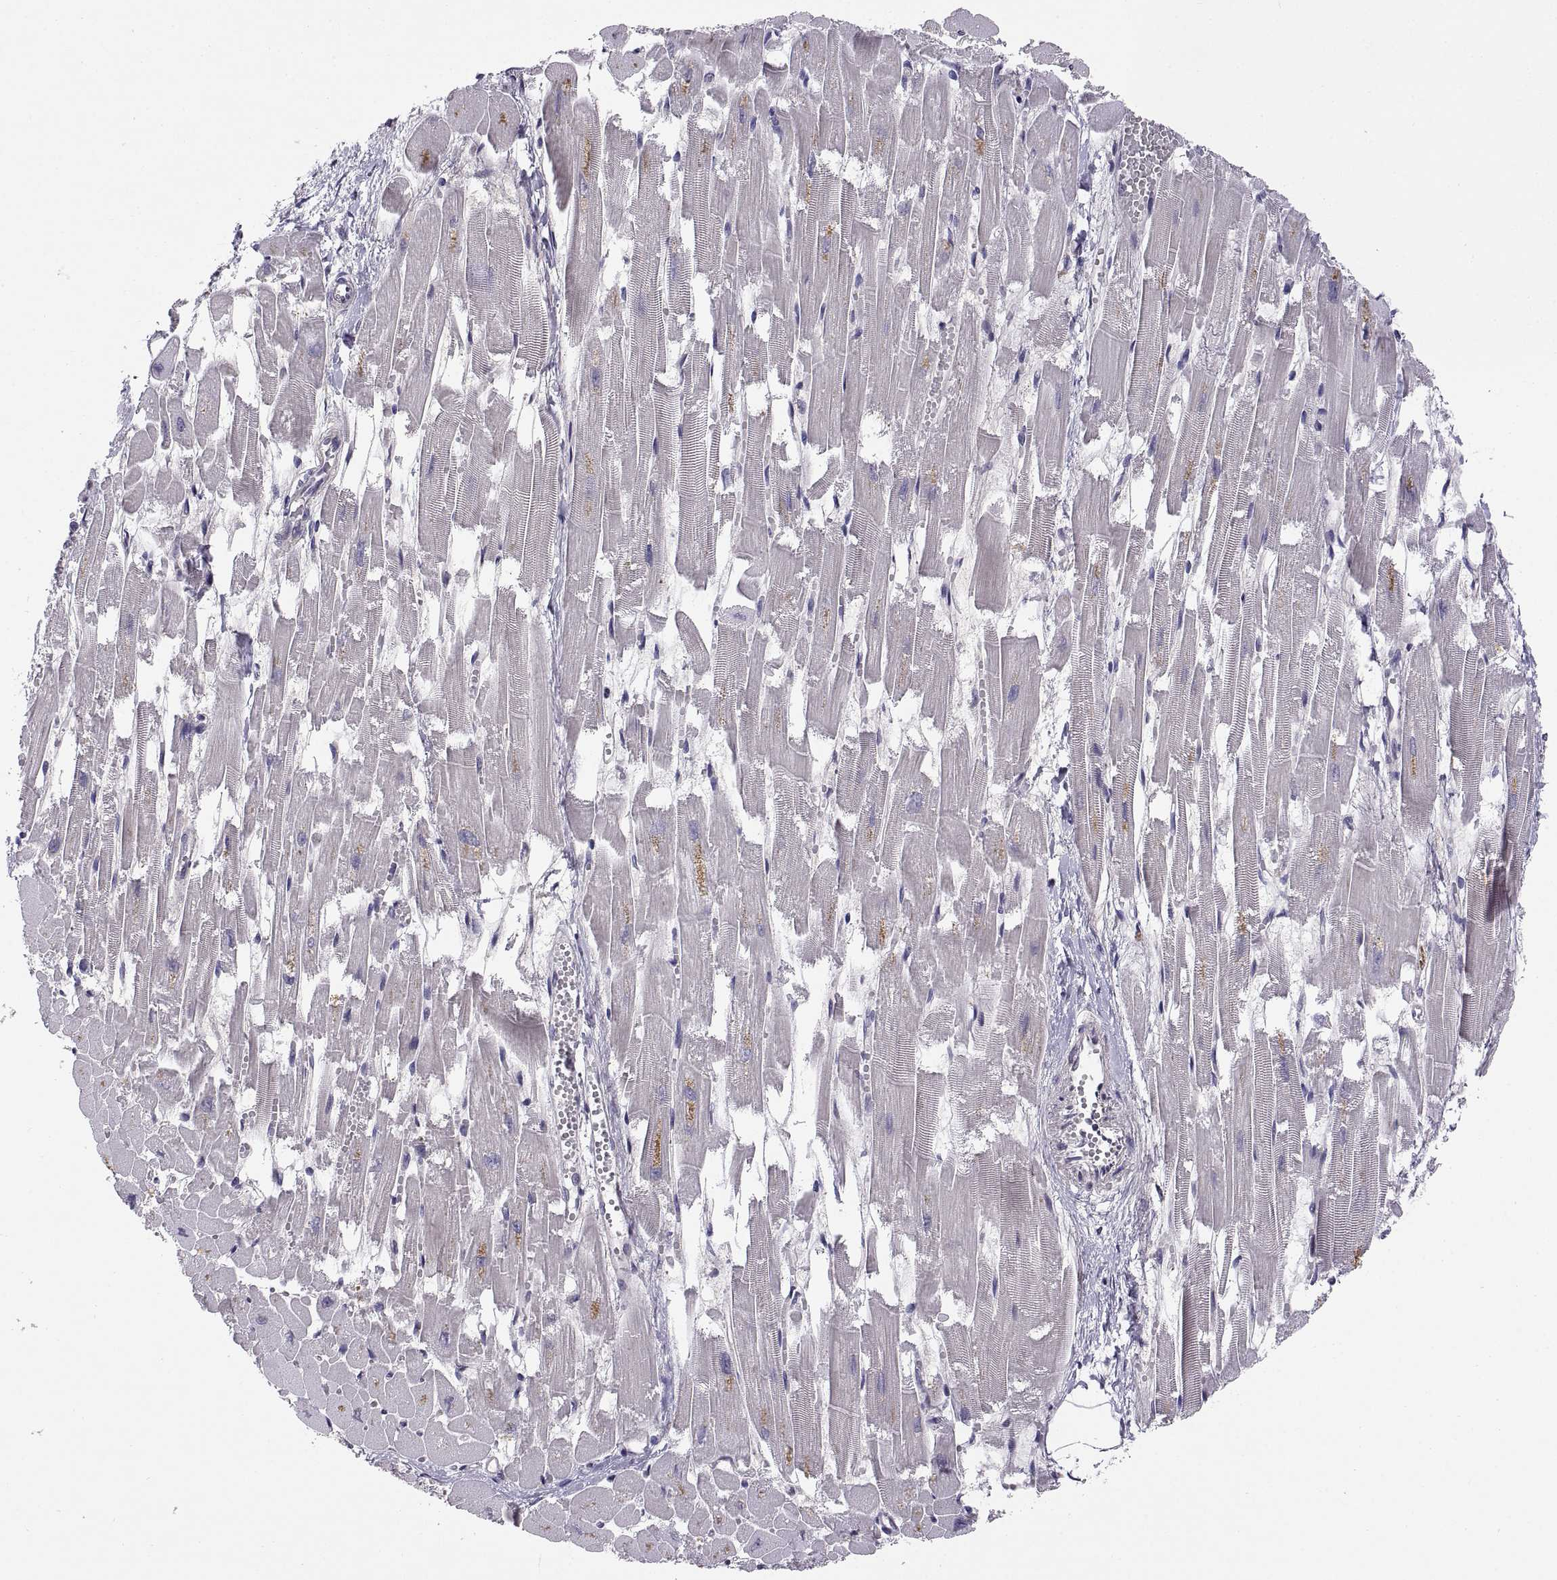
{"staining": {"intensity": "negative", "quantity": "none", "location": "none"}, "tissue": "heart muscle", "cell_type": "Cardiomyocytes", "image_type": "normal", "snomed": [{"axis": "morphology", "description": "Normal tissue, NOS"}, {"axis": "topography", "description": "Heart"}], "caption": "There is no significant positivity in cardiomyocytes of heart muscle. Brightfield microscopy of IHC stained with DAB (3,3'-diaminobenzidine) (brown) and hematoxylin (blue), captured at high magnification.", "gene": "CHFR", "patient": {"sex": "female", "age": 52}}